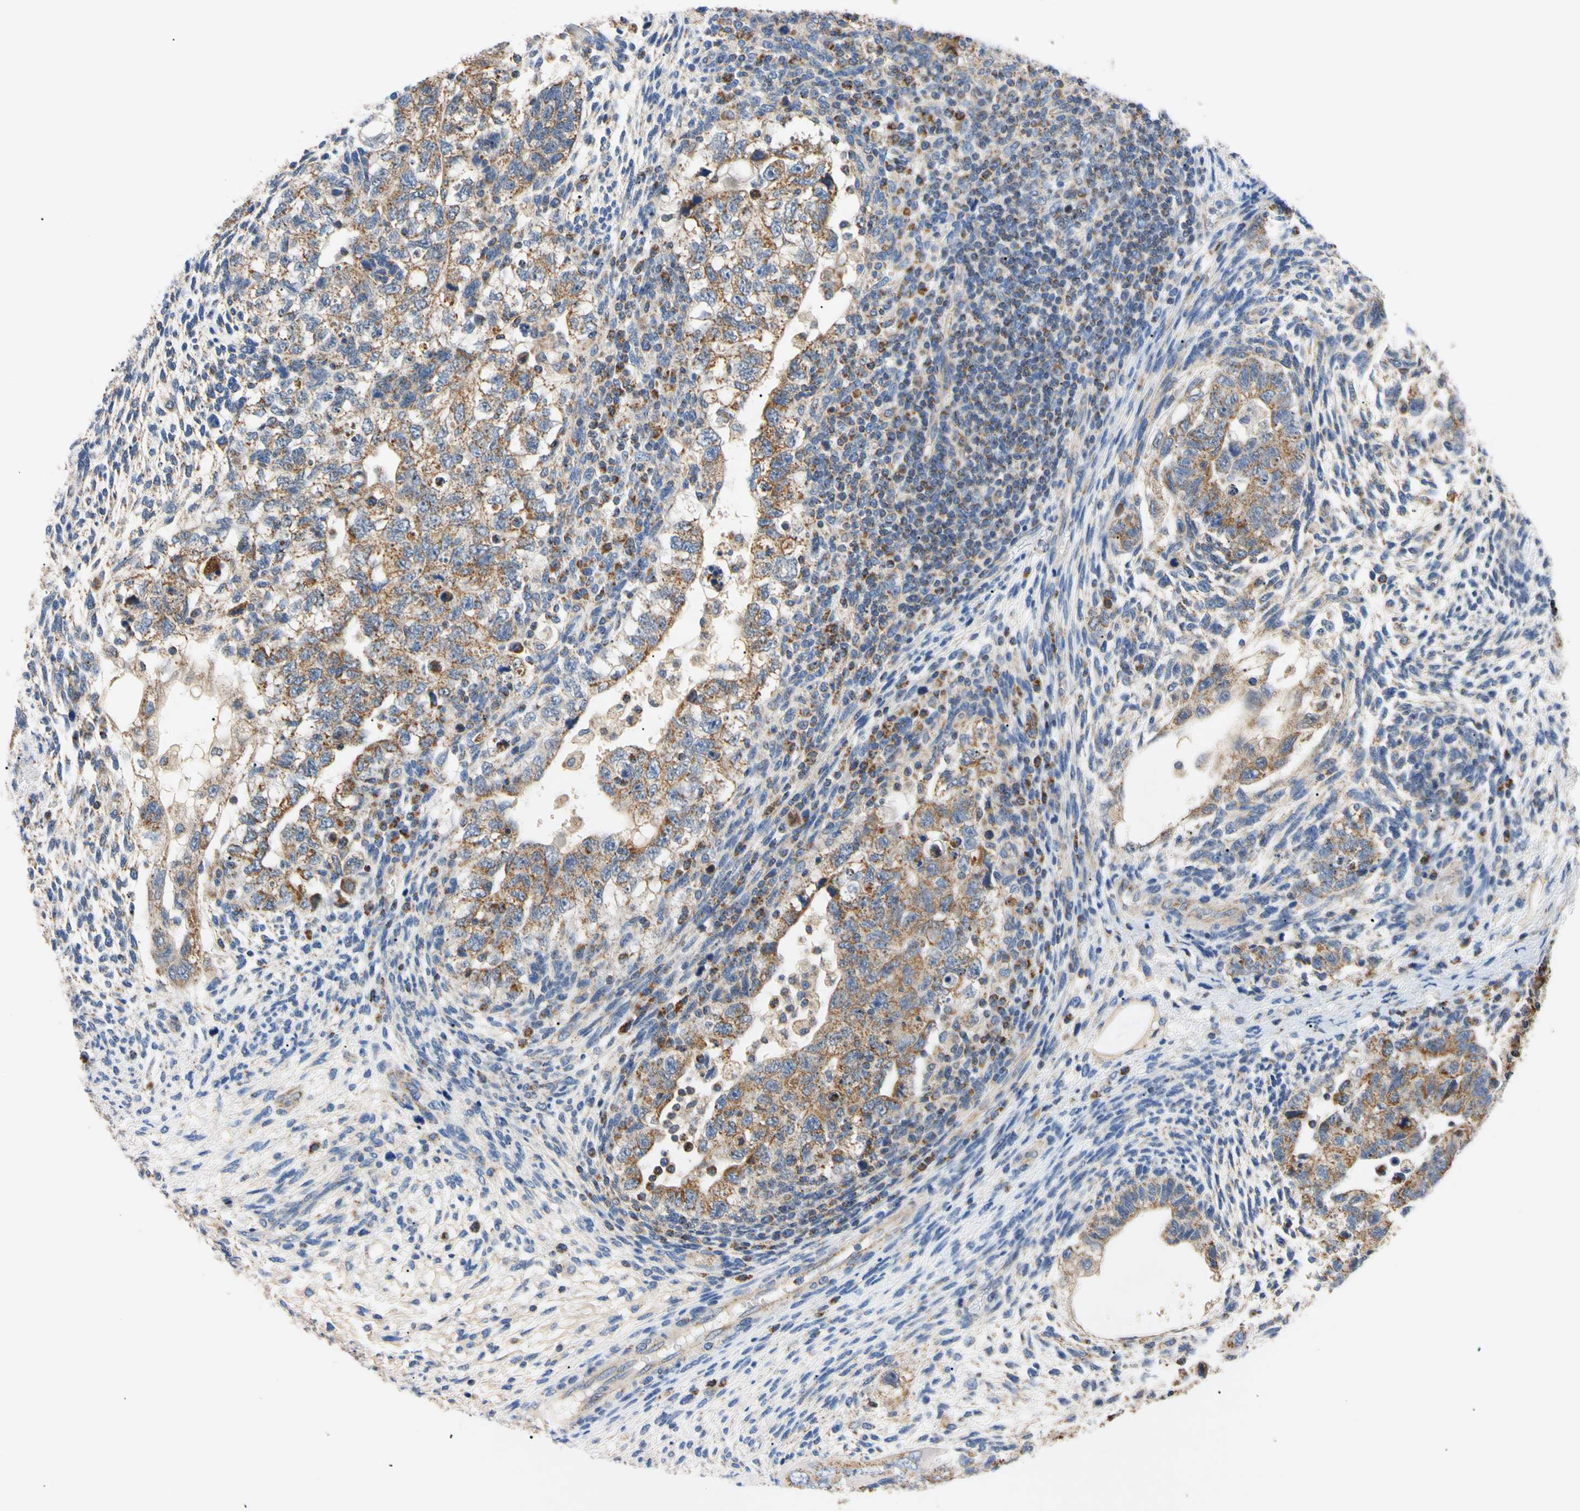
{"staining": {"intensity": "moderate", "quantity": ">75%", "location": "cytoplasmic/membranous"}, "tissue": "testis cancer", "cell_type": "Tumor cells", "image_type": "cancer", "snomed": [{"axis": "morphology", "description": "Normal tissue, NOS"}, {"axis": "morphology", "description": "Carcinoma, Embryonal, NOS"}, {"axis": "topography", "description": "Testis"}], "caption": "DAB (3,3'-diaminobenzidine) immunohistochemical staining of testis cancer (embryonal carcinoma) demonstrates moderate cytoplasmic/membranous protein staining in about >75% of tumor cells. (DAB (3,3'-diaminobenzidine) = brown stain, brightfield microscopy at high magnification).", "gene": "CLPP", "patient": {"sex": "male", "age": 36}}